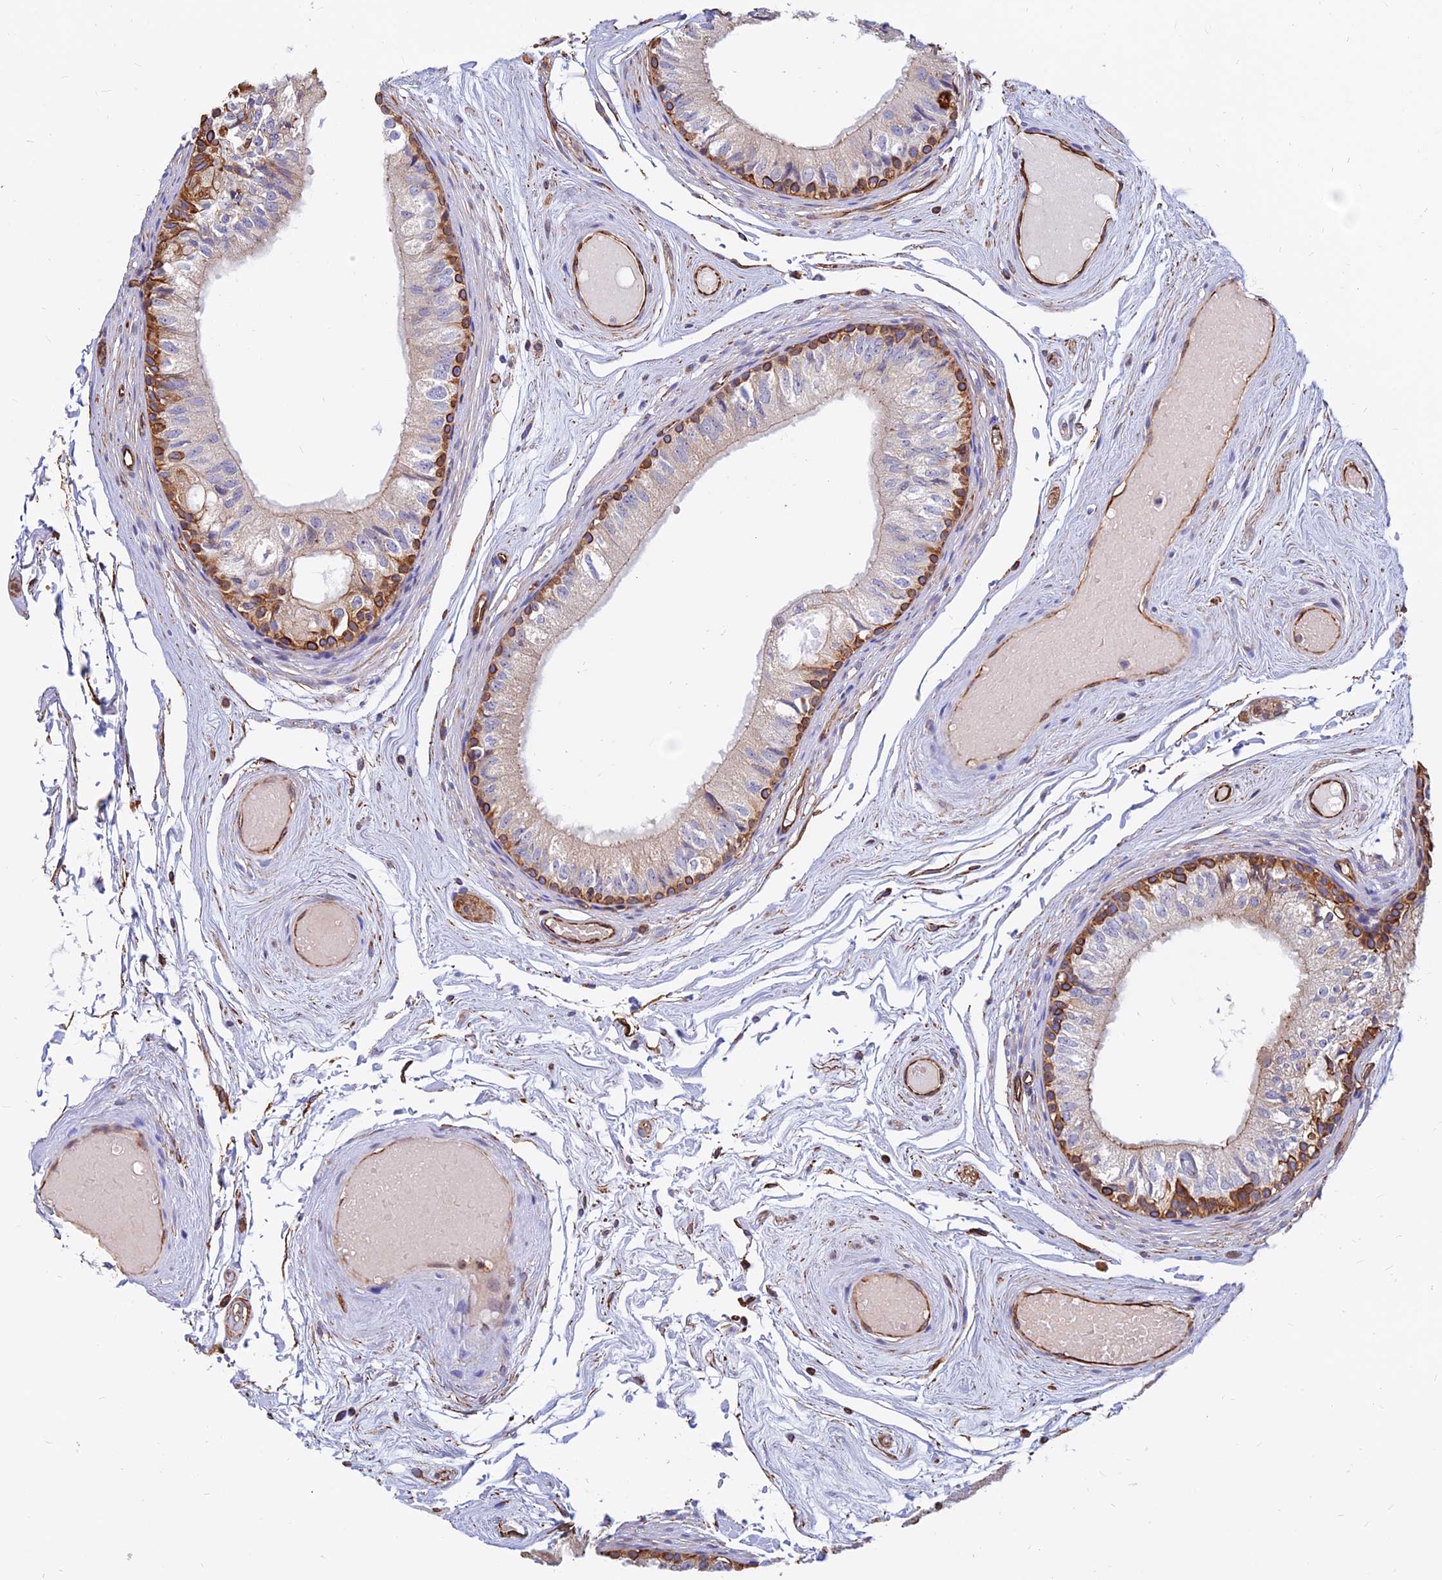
{"staining": {"intensity": "moderate", "quantity": "25%-75%", "location": "cytoplasmic/membranous"}, "tissue": "epididymis", "cell_type": "Glandular cells", "image_type": "normal", "snomed": [{"axis": "morphology", "description": "Normal tissue, NOS"}, {"axis": "topography", "description": "Epididymis"}], "caption": "The immunohistochemical stain shows moderate cytoplasmic/membranous expression in glandular cells of normal epididymis. (IHC, brightfield microscopy, high magnification).", "gene": "CDK18", "patient": {"sex": "male", "age": 79}}